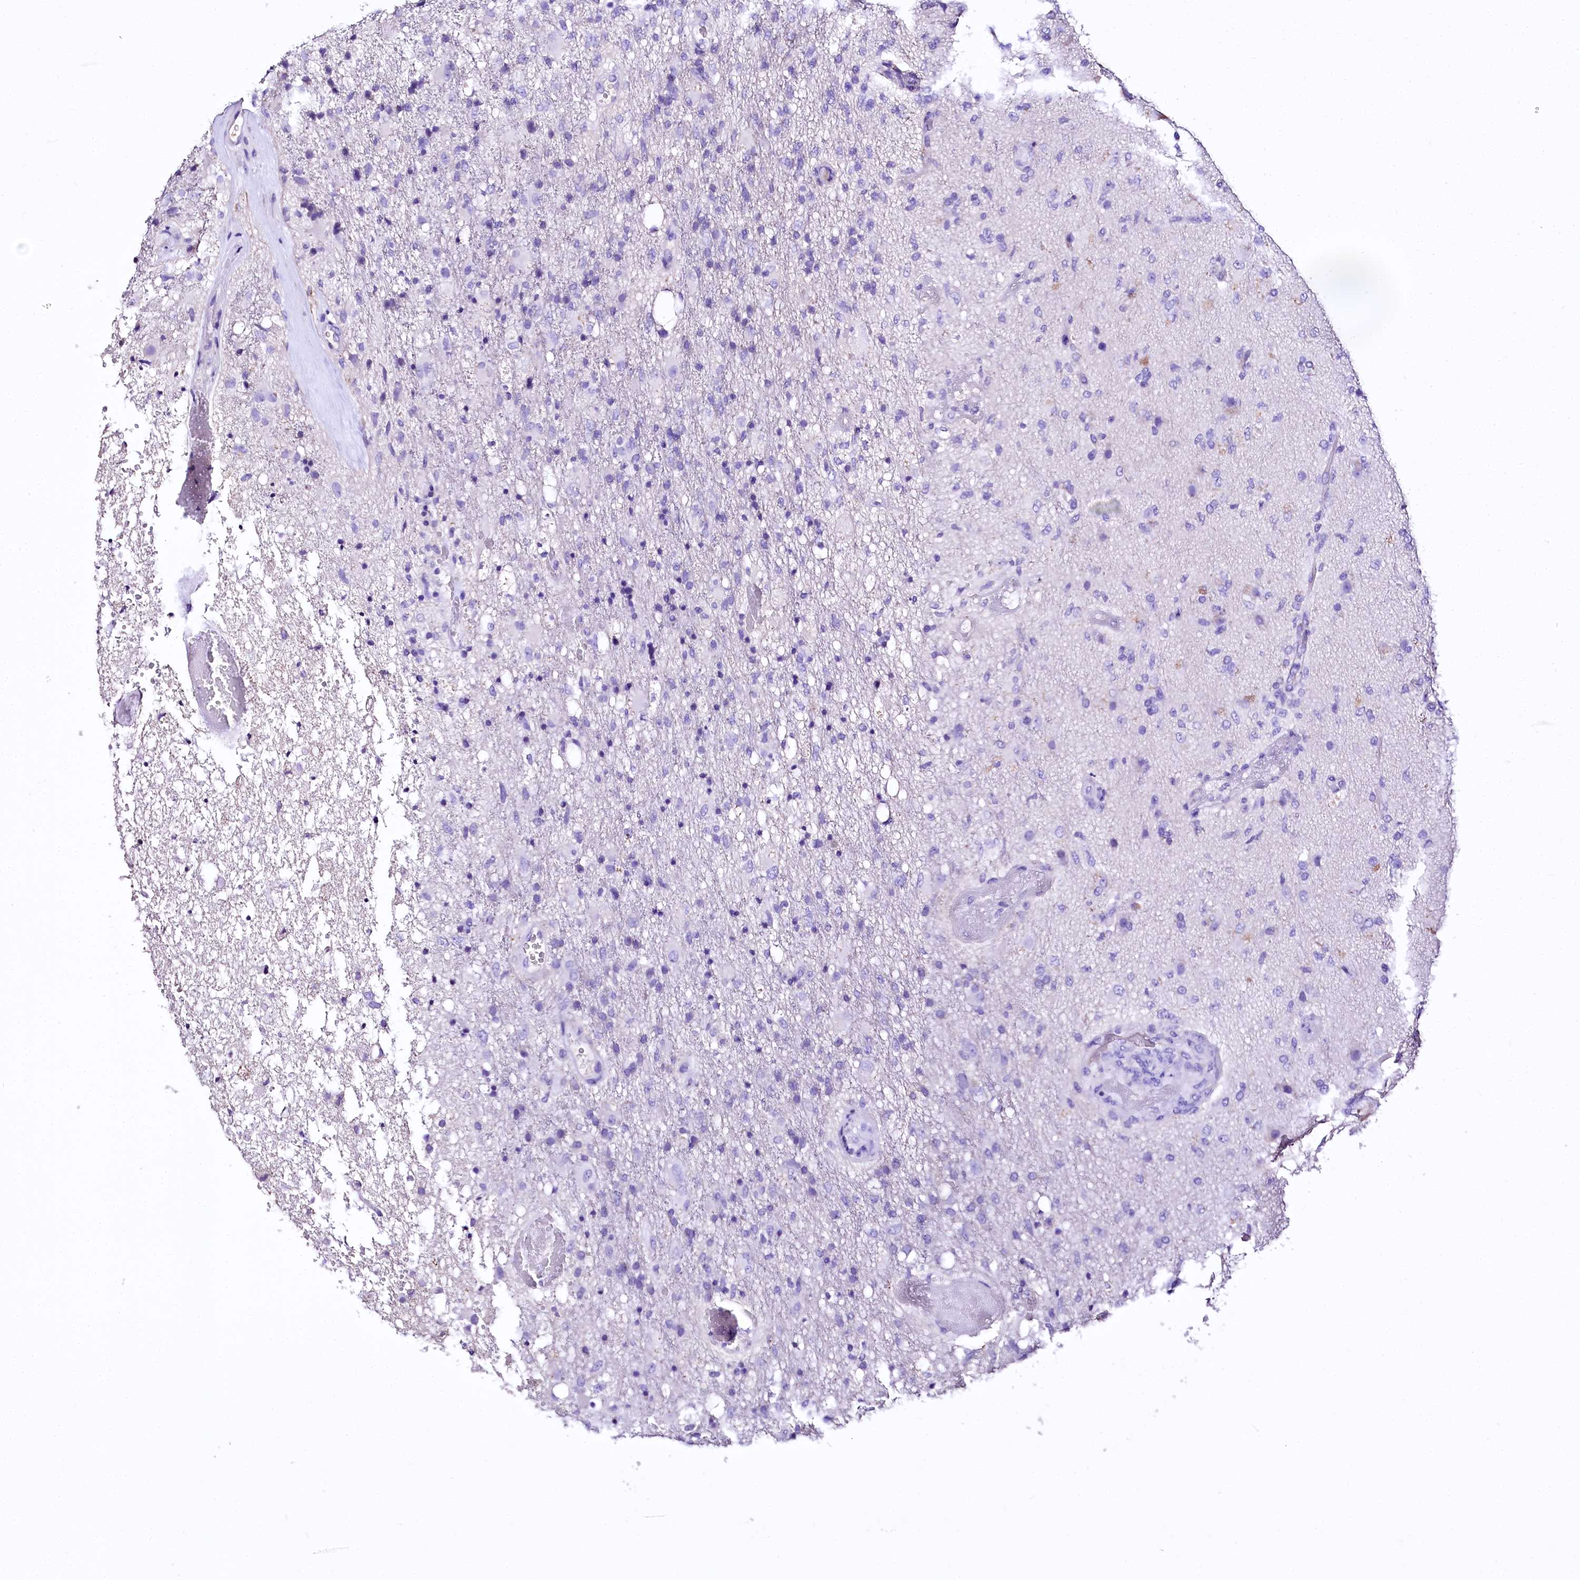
{"staining": {"intensity": "negative", "quantity": "none", "location": "none"}, "tissue": "glioma", "cell_type": "Tumor cells", "image_type": "cancer", "snomed": [{"axis": "morphology", "description": "Glioma, malignant, High grade"}, {"axis": "topography", "description": "Brain"}], "caption": "Tumor cells show no significant protein positivity in malignant glioma (high-grade). Nuclei are stained in blue.", "gene": "A2ML1", "patient": {"sex": "female", "age": 74}}